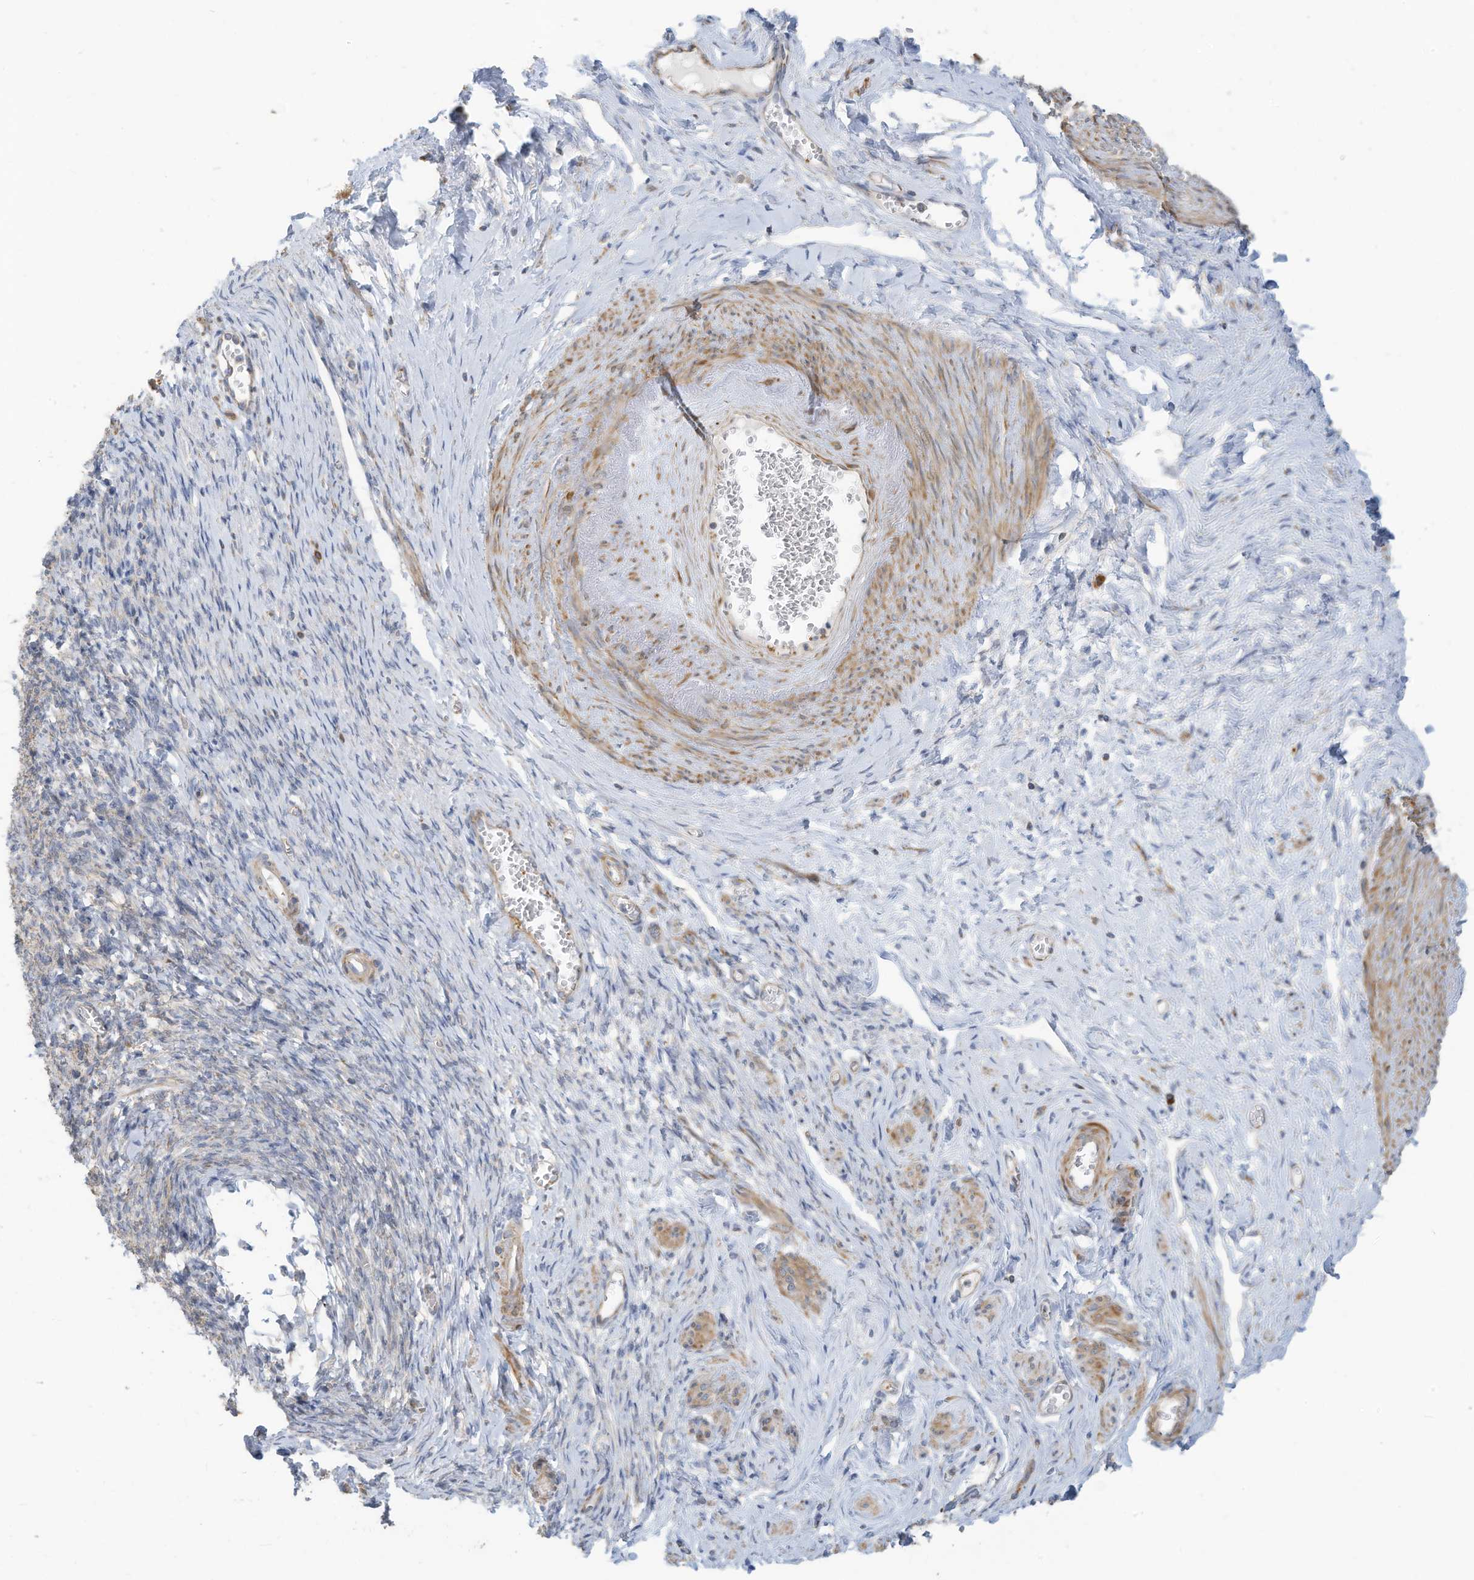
{"staining": {"intensity": "negative", "quantity": "none", "location": "none"}, "tissue": "adipose tissue", "cell_type": "Adipocytes", "image_type": "normal", "snomed": [{"axis": "morphology", "description": "Normal tissue, NOS"}, {"axis": "topography", "description": "Vascular tissue"}, {"axis": "topography", "description": "Fallopian tube"}, {"axis": "topography", "description": "Ovary"}], "caption": "High power microscopy image of an immunohistochemistry image of normal adipose tissue, revealing no significant staining in adipocytes. (Stains: DAB (3,3'-diaminobenzidine) immunohistochemistry with hematoxylin counter stain, Microscopy: brightfield microscopy at high magnification).", "gene": "GTPBP2", "patient": {"sex": "female", "age": 67}}